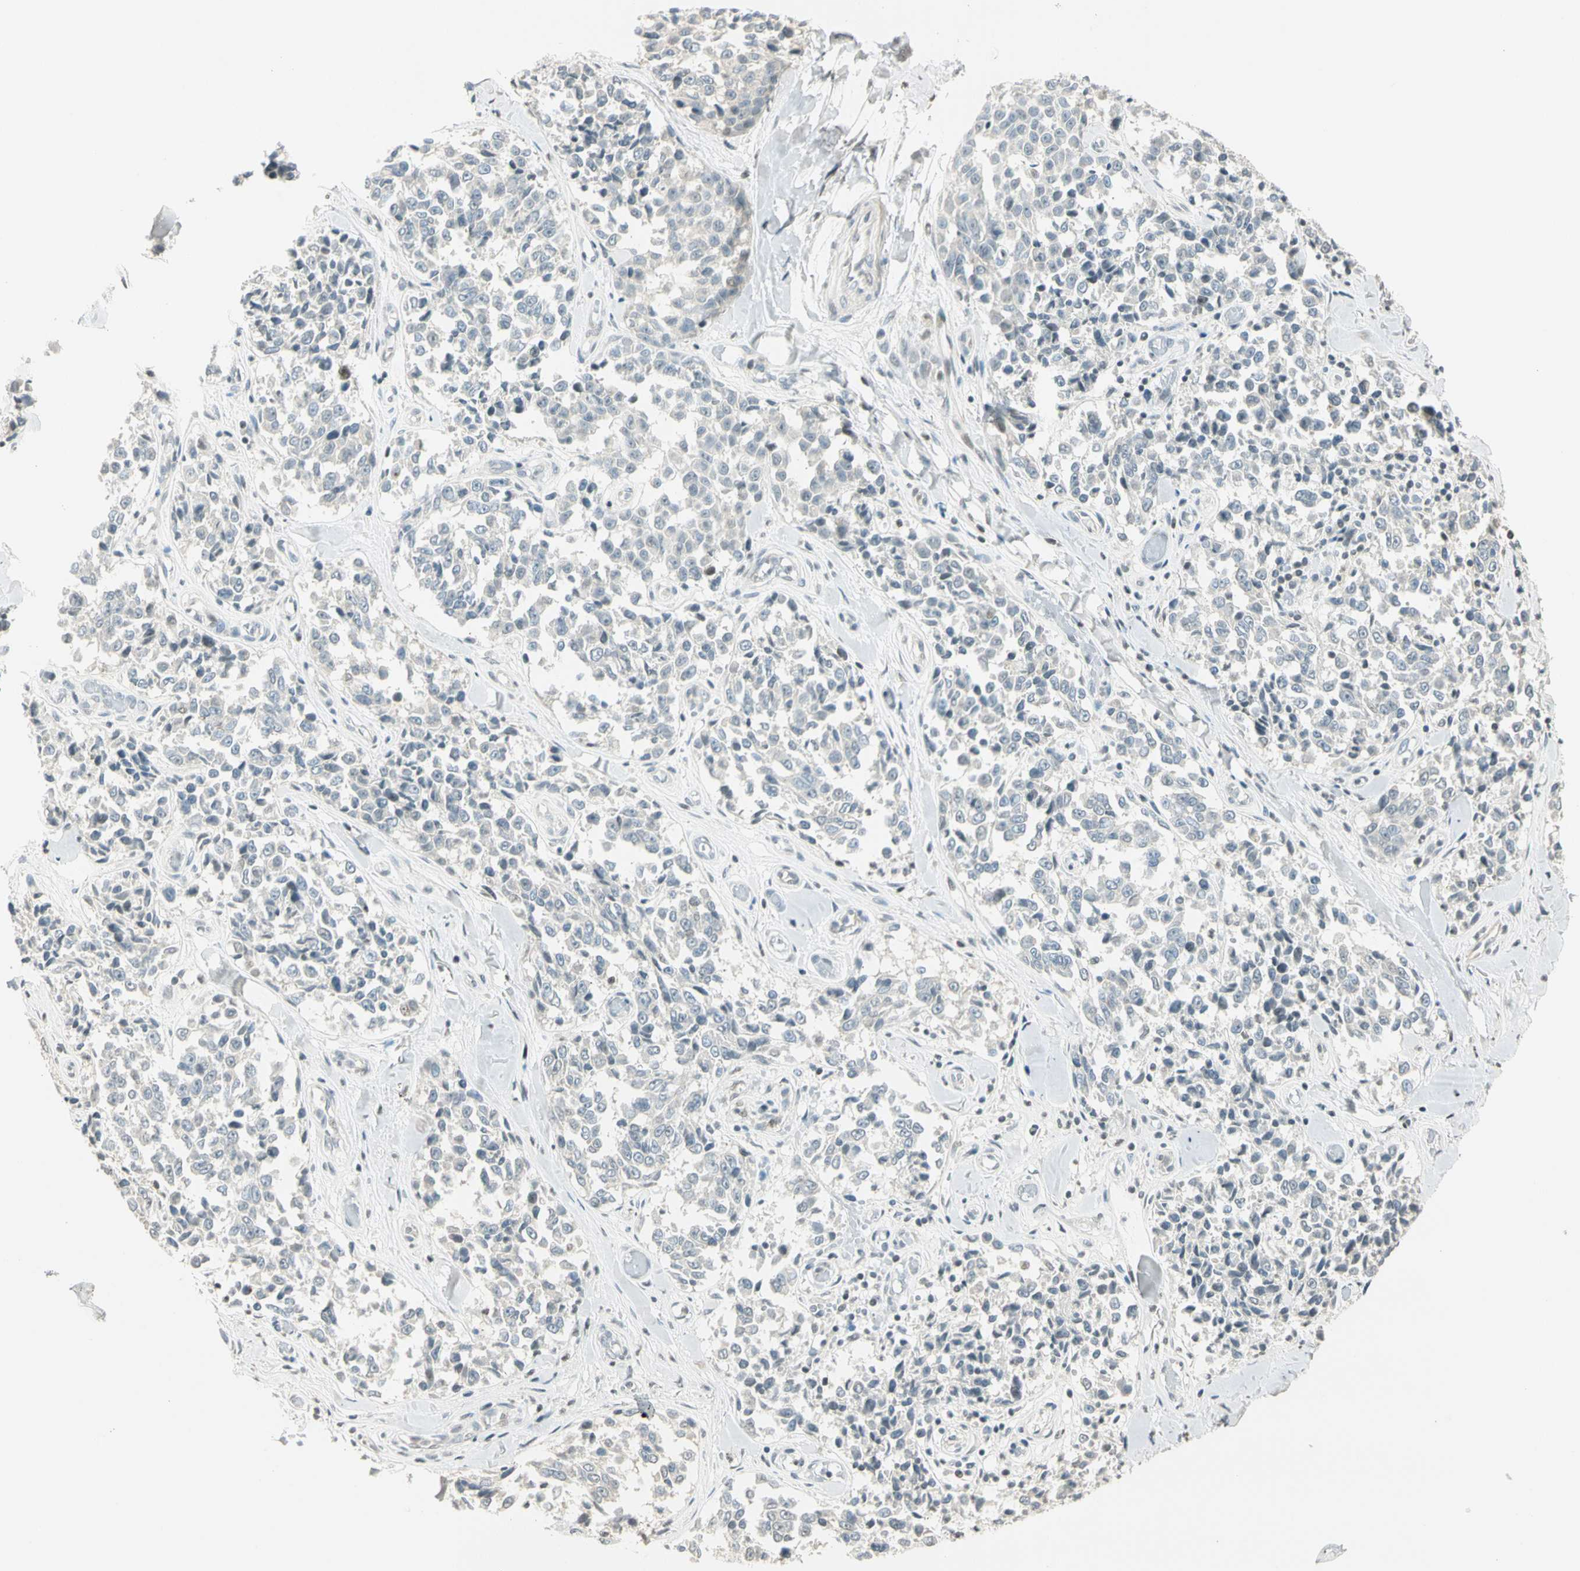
{"staining": {"intensity": "weak", "quantity": "<25%", "location": "nuclear"}, "tissue": "melanoma", "cell_type": "Tumor cells", "image_type": "cancer", "snomed": [{"axis": "morphology", "description": "Malignant melanoma, NOS"}, {"axis": "topography", "description": "Skin"}], "caption": "A high-resolution photomicrograph shows IHC staining of malignant melanoma, which displays no significant staining in tumor cells.", "gene": "SMAD3", "patient": {"sex": "female", "age": 64}}